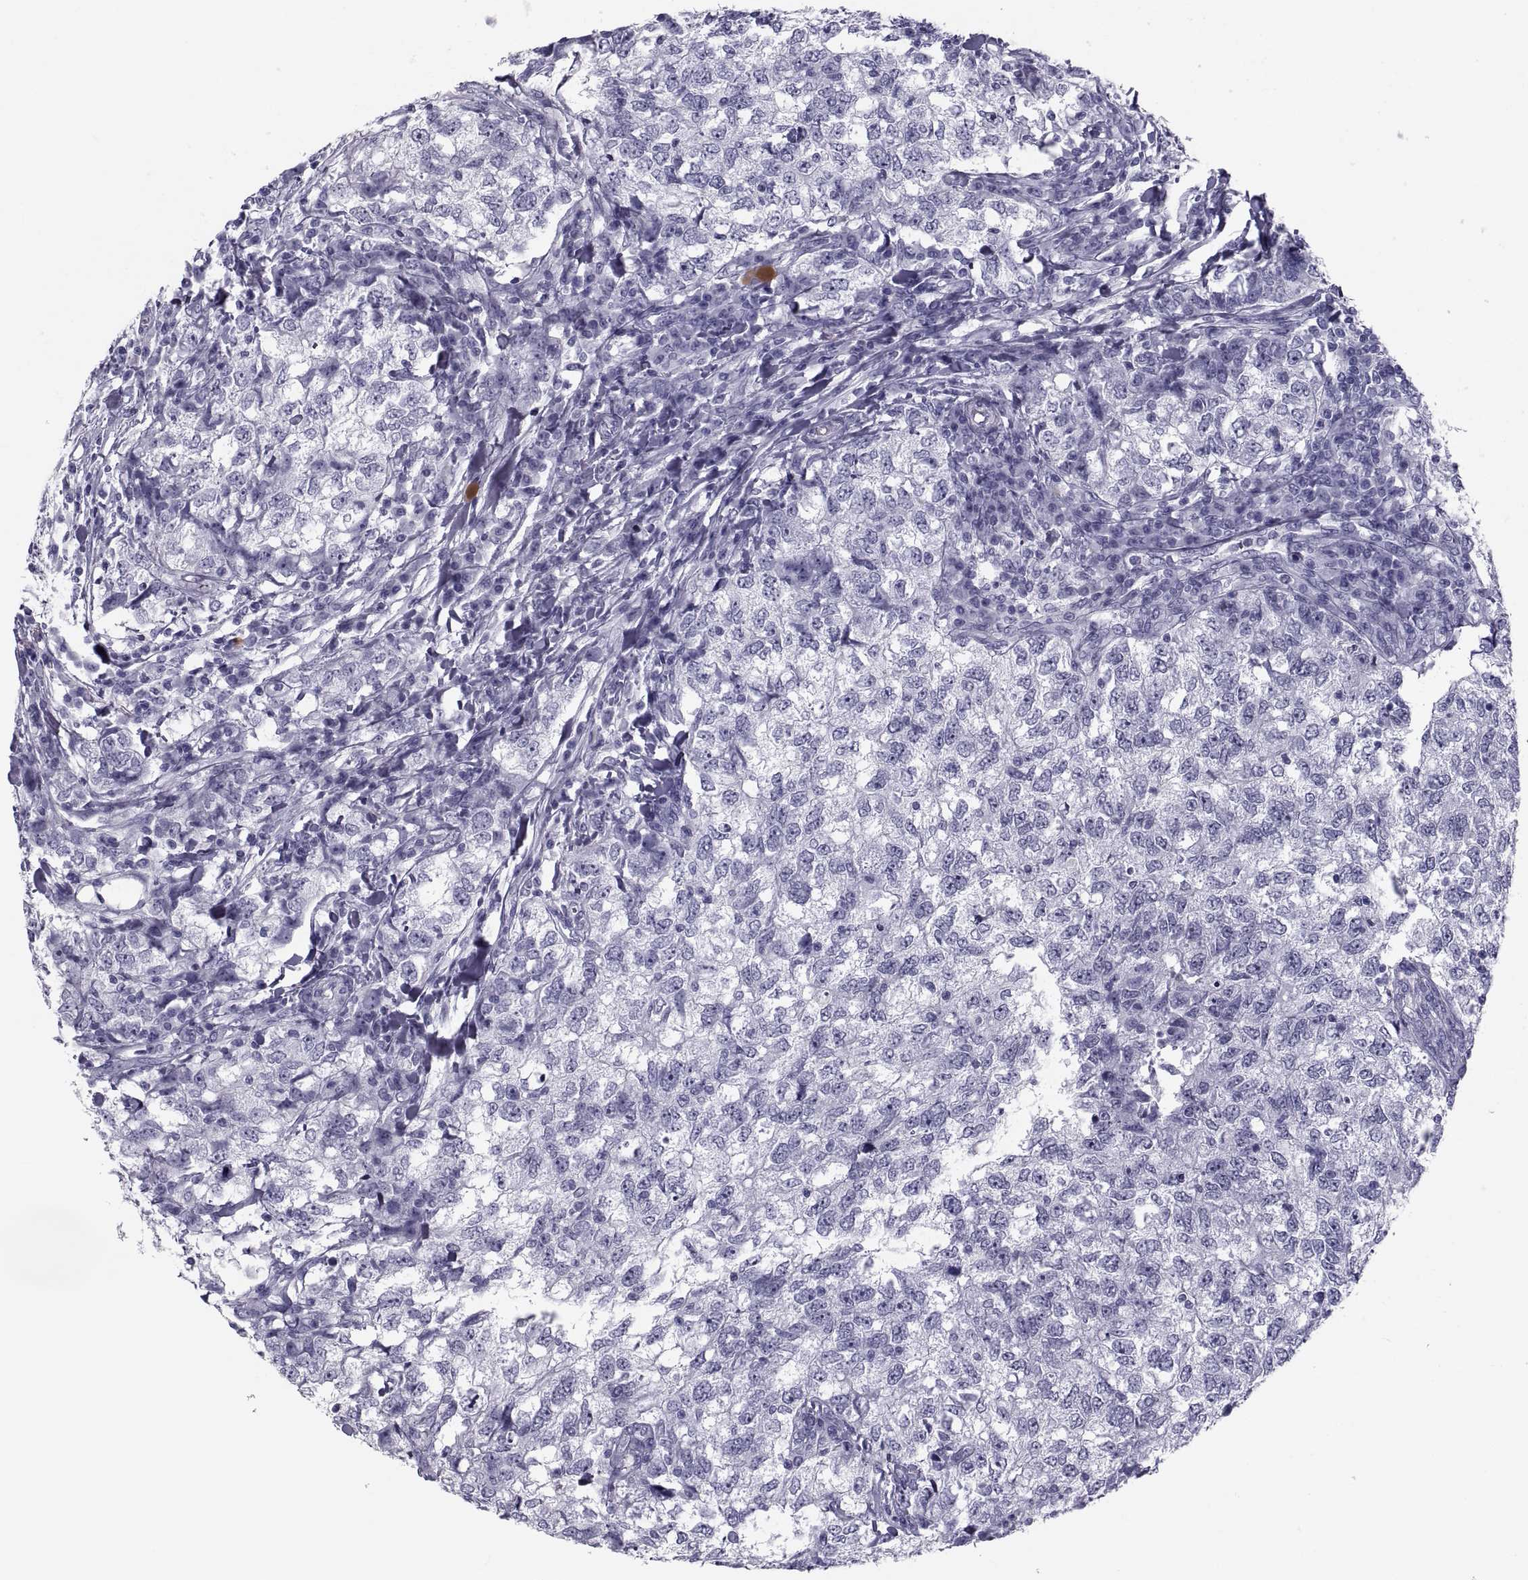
{"staining": {"intensity": "negative", "quantity": "none", "location": "none"}, "tissue": "breast cancer", "cell_type": "Tumor cells", "image_type": "cancer", "snomed": [{"axis": "morphology", "description": "Duct carcinoma"}, {"axis": "topography", "description": "Breast"}], "caption": "Immunohistochemical staining of breast cancer exhibits no significant positivity in tumor cells.", "gene": "CRISP1", "patient": {"sex": "female", "age": 30}}